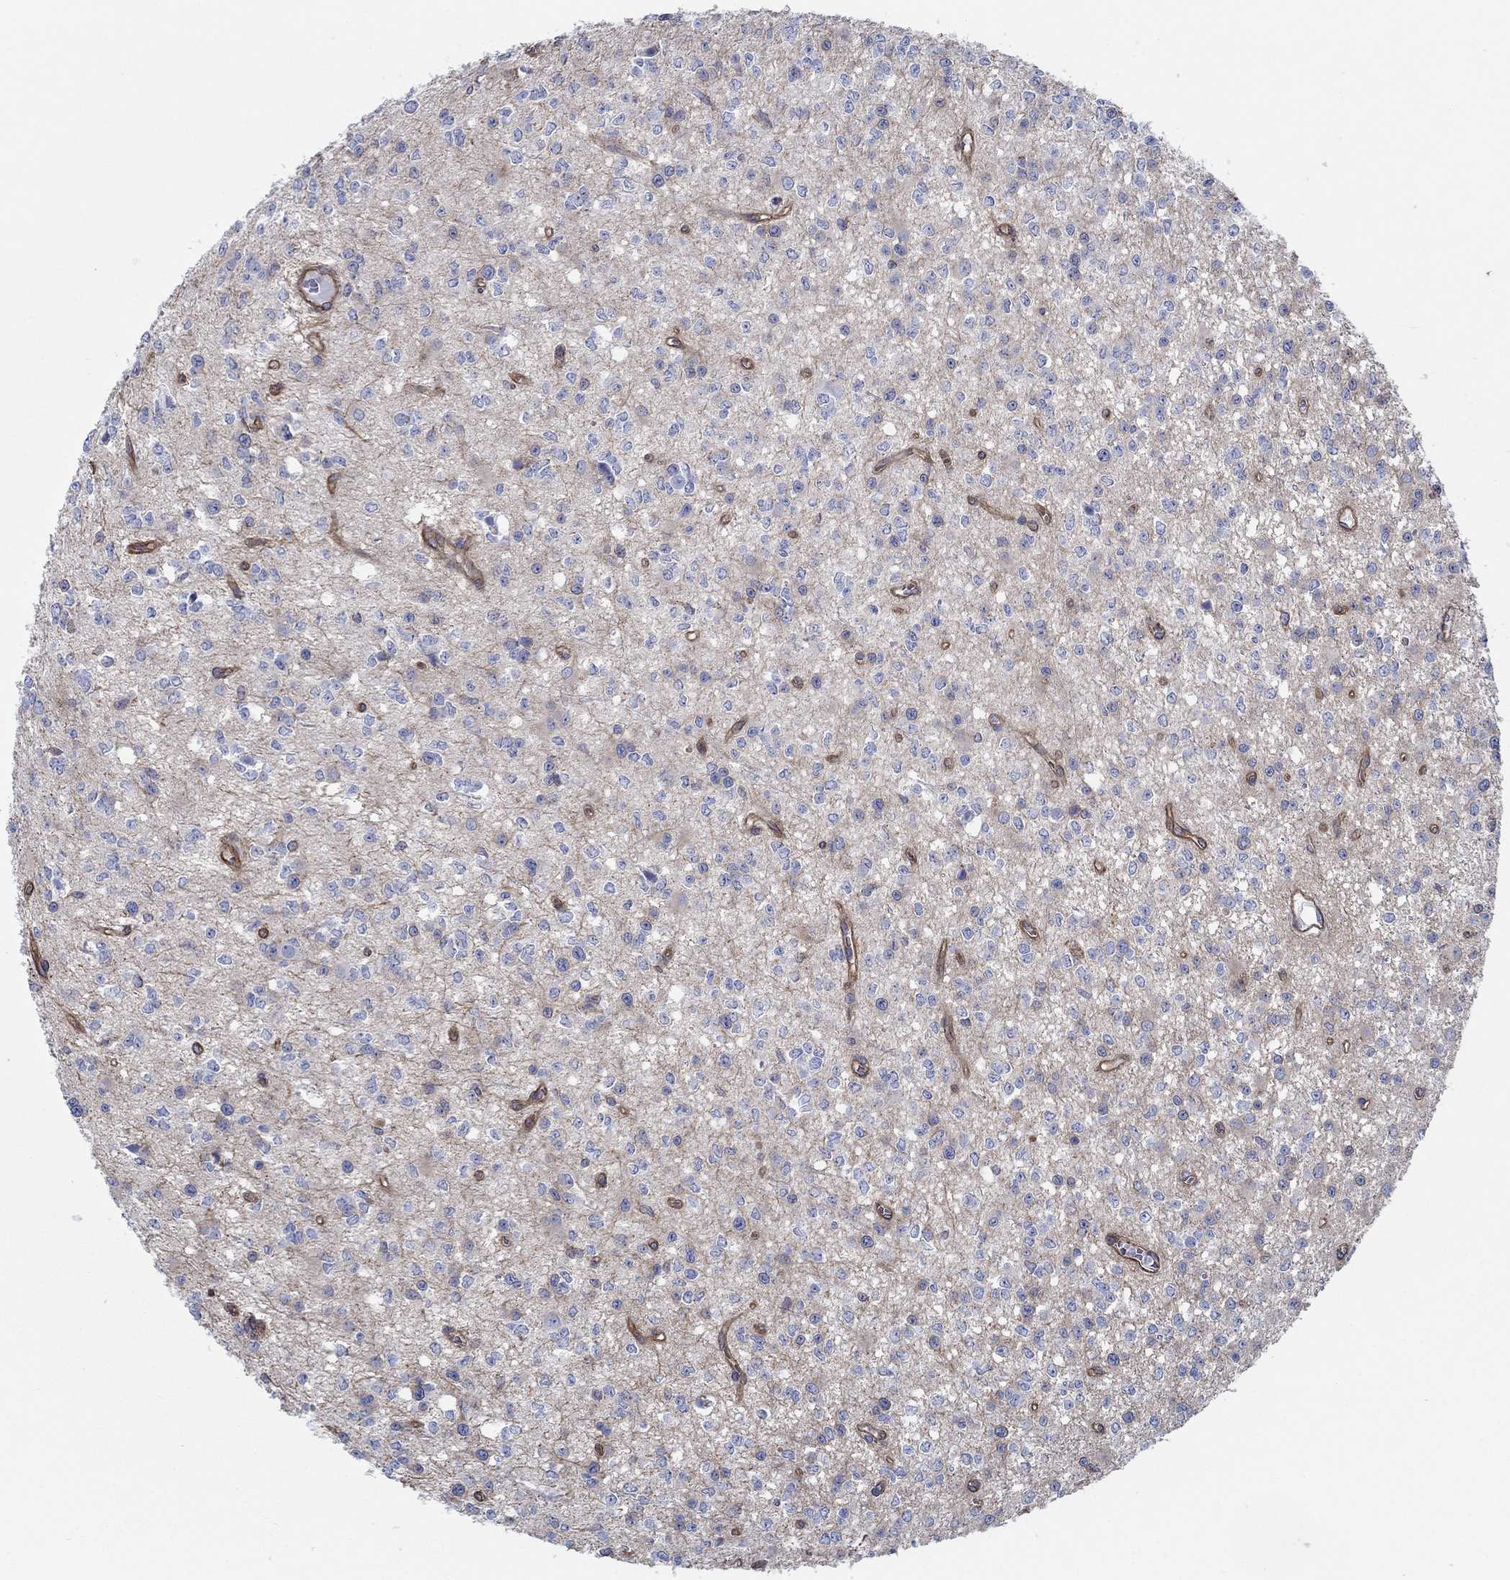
{"staining": {"intensity": "negative", "quantity": "none", "location": "none"}, "tissue": "glioma", "cell_type": "Tumor cells", "image_type": "cancer", "snomed": [{"axis": "morphology", "description": "Glioma, malignant, Low grade"}, {"axis": "topography", "description": "Brain"}], "caption": "Immunohistochemistry (IHC) of malignant glioma (low-grade) displays no staining in tumor cells.", "gene": "FMN1", "patient": {"sex": "female", "age": 45}}